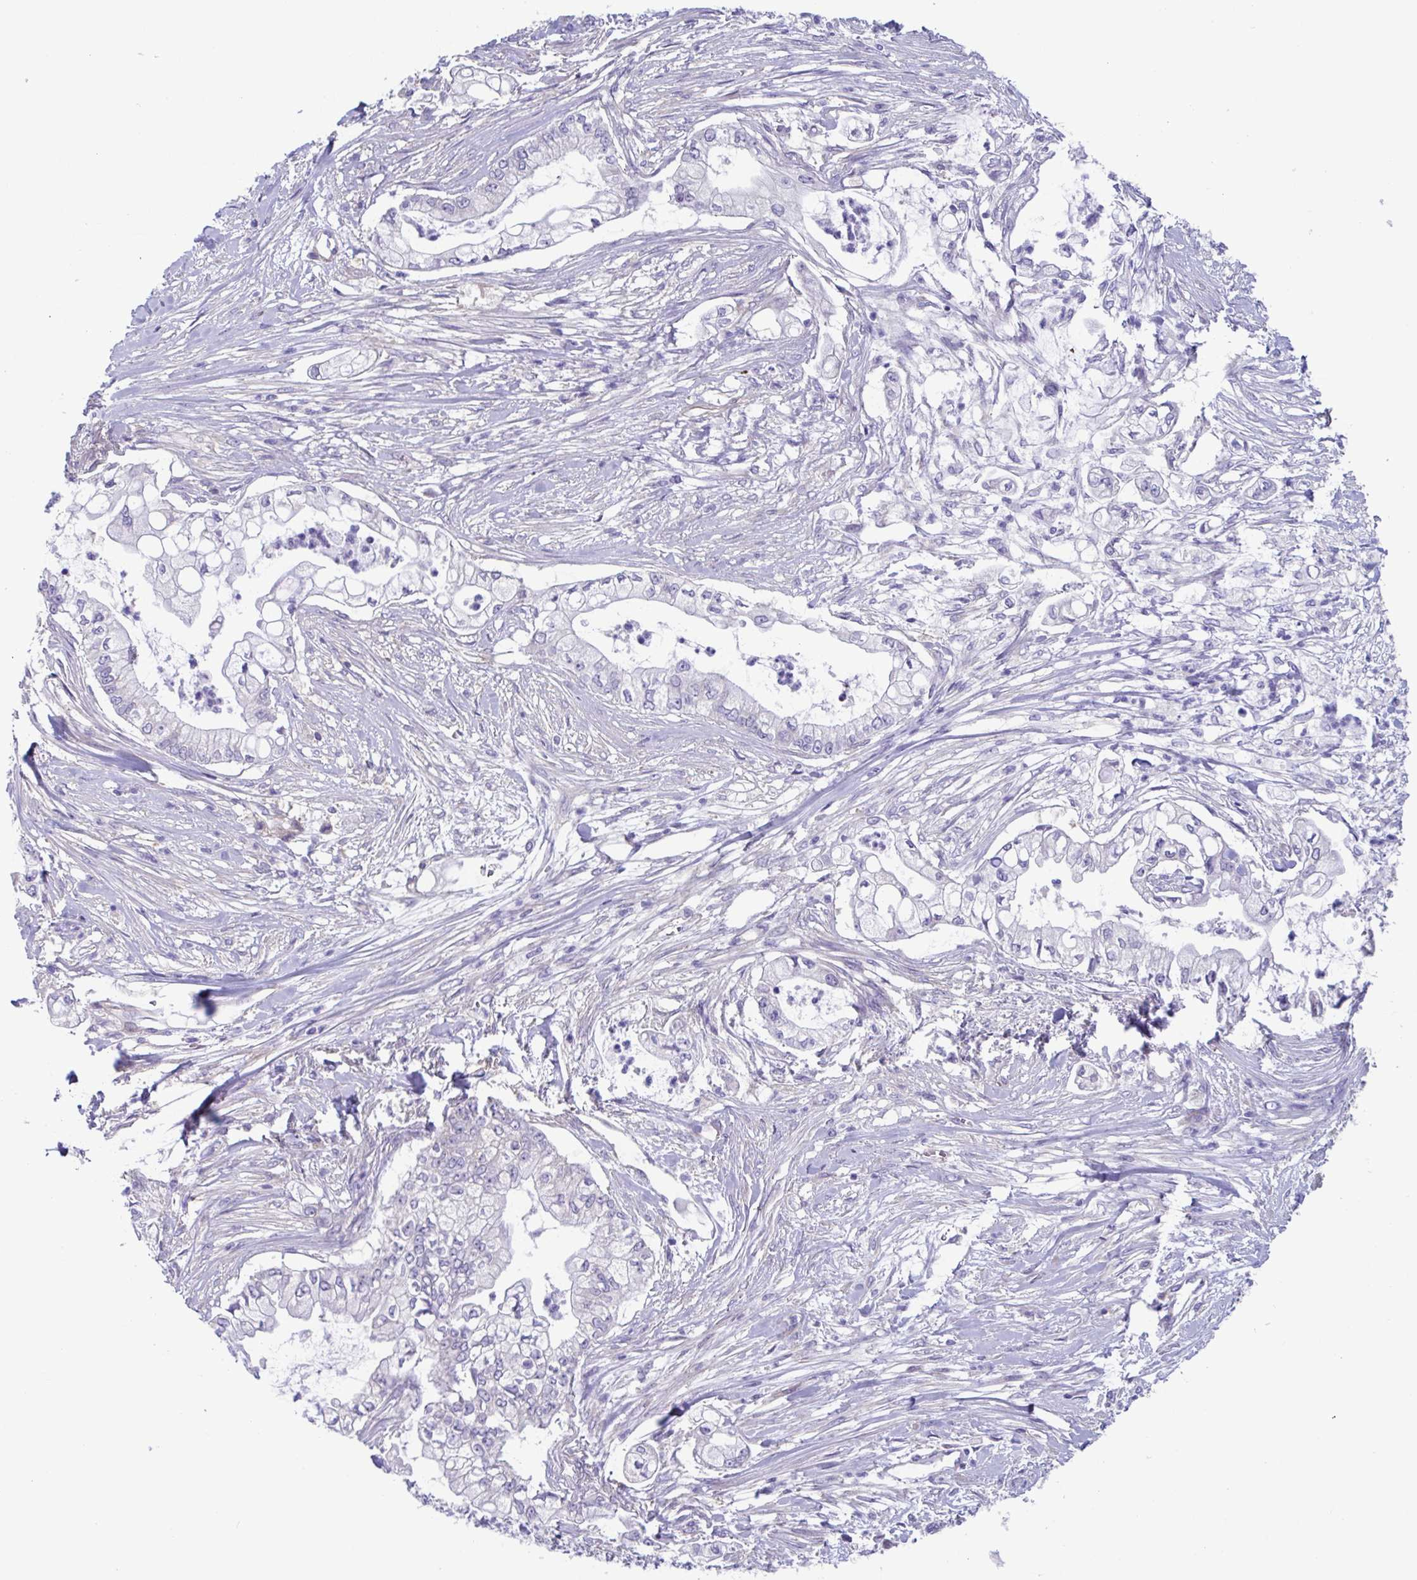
{"staining": {"intensity": "negative", "quantity": "none", "location": "none"}, "tissue": "pancreatic cancer", "cell_type": "Tumor cells", "image_type": "cancer", "snomed": [{"axis": "morphology", "description": "Adenocarcinoma, NOS"}, {"axis": "topography", "description": "Pancreas"}], "caption": "A photomicrograph of pancreatic adenocarcinoma stained for a protein demonstrates no brown staining in tumor cells.", "gene": "LPIN3", "patient": {"sex": "female", "age": 69}}